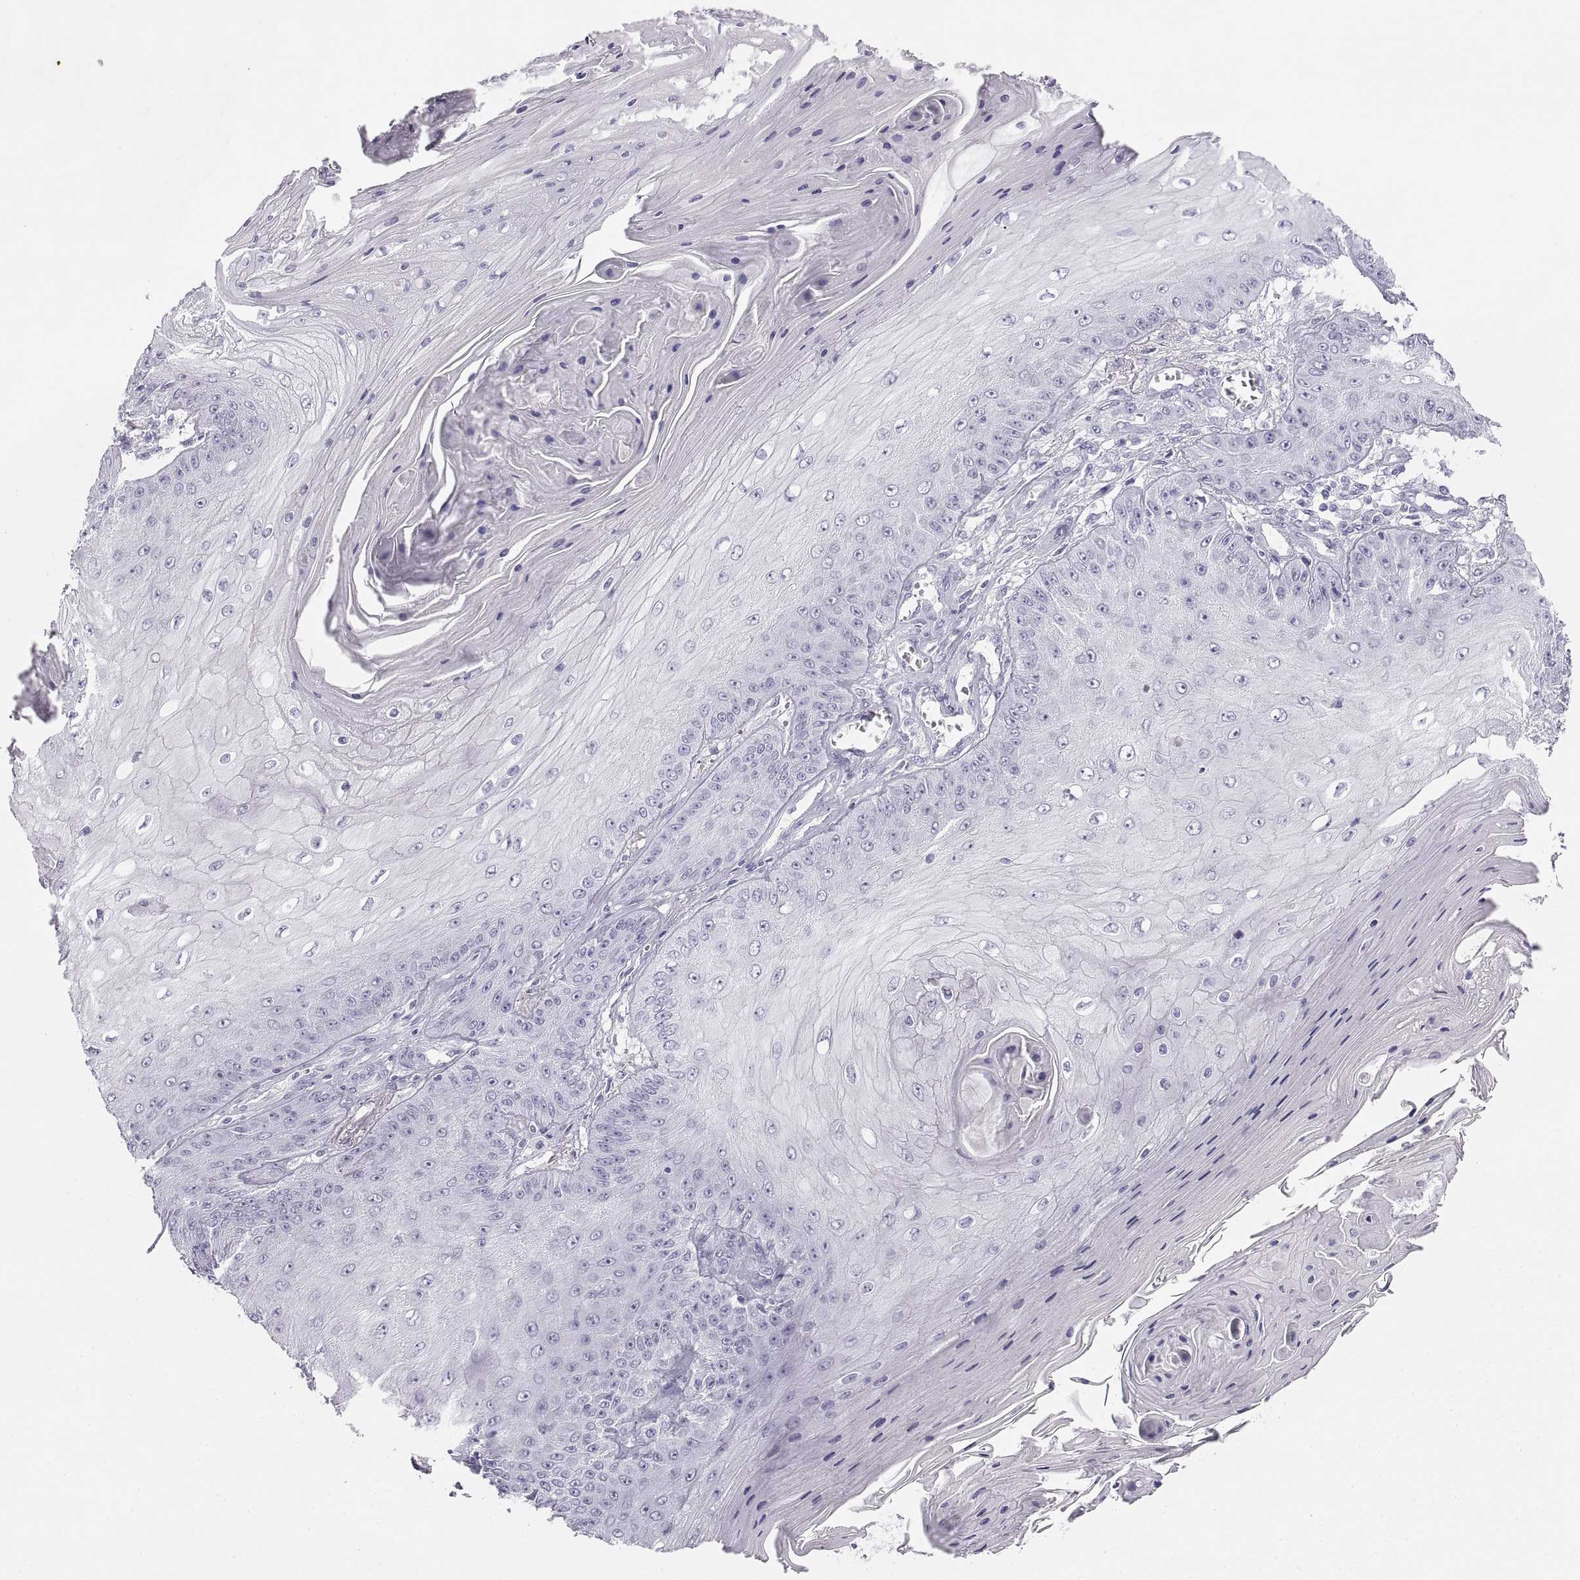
{"staining": {"intensity": "negative", "quantity": "none", "location": "none"}, "tissue": "skin cancer", "cell_type": "Tumor cells", "image_type": "cancer", "snomed": [{"axis": "morphology", "description": "Squamous cell carcinoma, NOS"}, {"axis": "topography", "description": "Skin"}], "caption": "A photomicrograph of skin squamous cell carcinoma stained for a protein shows no brown staining in tumor cells.", "gene": "SEMG1", "patient": {"sex": "male", "age": 70}}